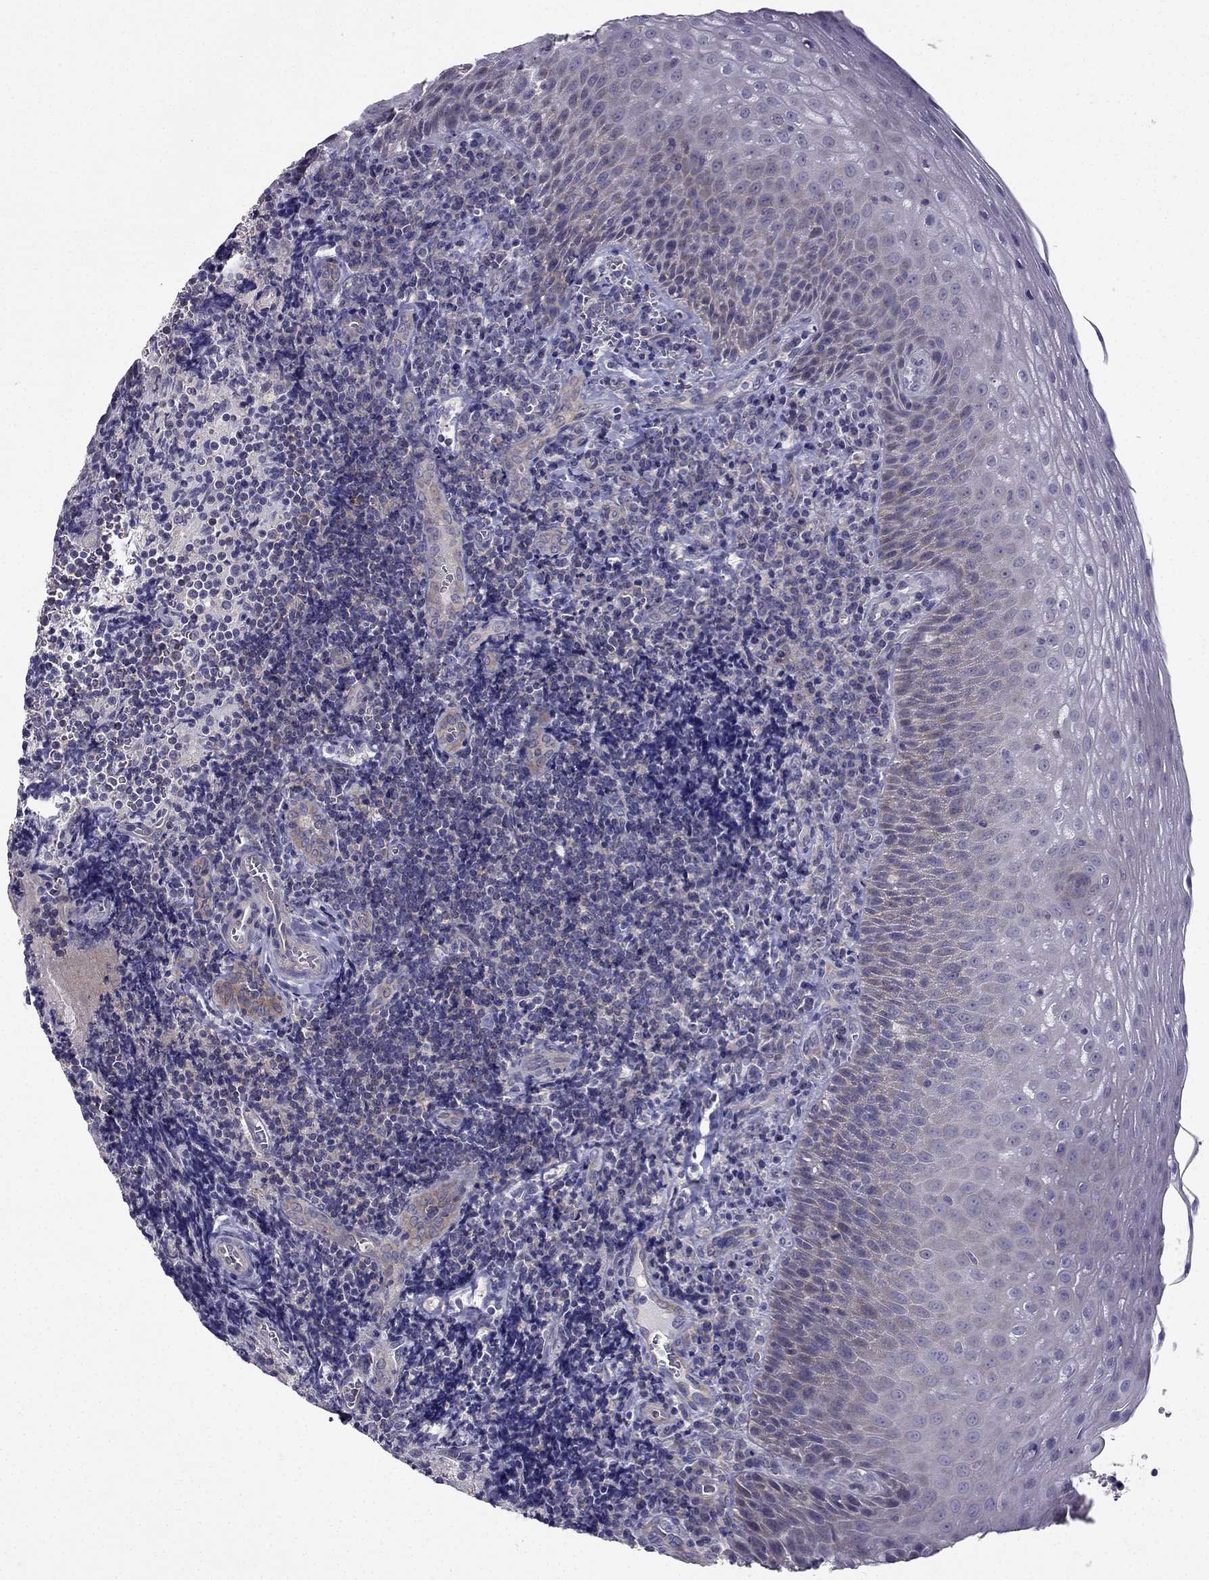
{"staining": {"intensity": "negative", "quantity": "none", "location": "none"}, "tissue": "tonsil", "cell_type": "Germinal center cells", "image_type": "normal", "snomed": [{"axis": "morphology", "description": "Normal tissue, NOS"}, {"axis": "morphology", "description": "Inflammation, NOS"}, {"axis": "topography", "description": "Tonsil"}], "caption": "Protein analysis of unremarkable tonsil displays no significant positivity in germinal center cells. The staining is performed using DAB brown chromogen with nuclei counter-stained in using hematoxylin.", "gene": "AS3MT", "patient": {"sex": "female", "age": 31}}